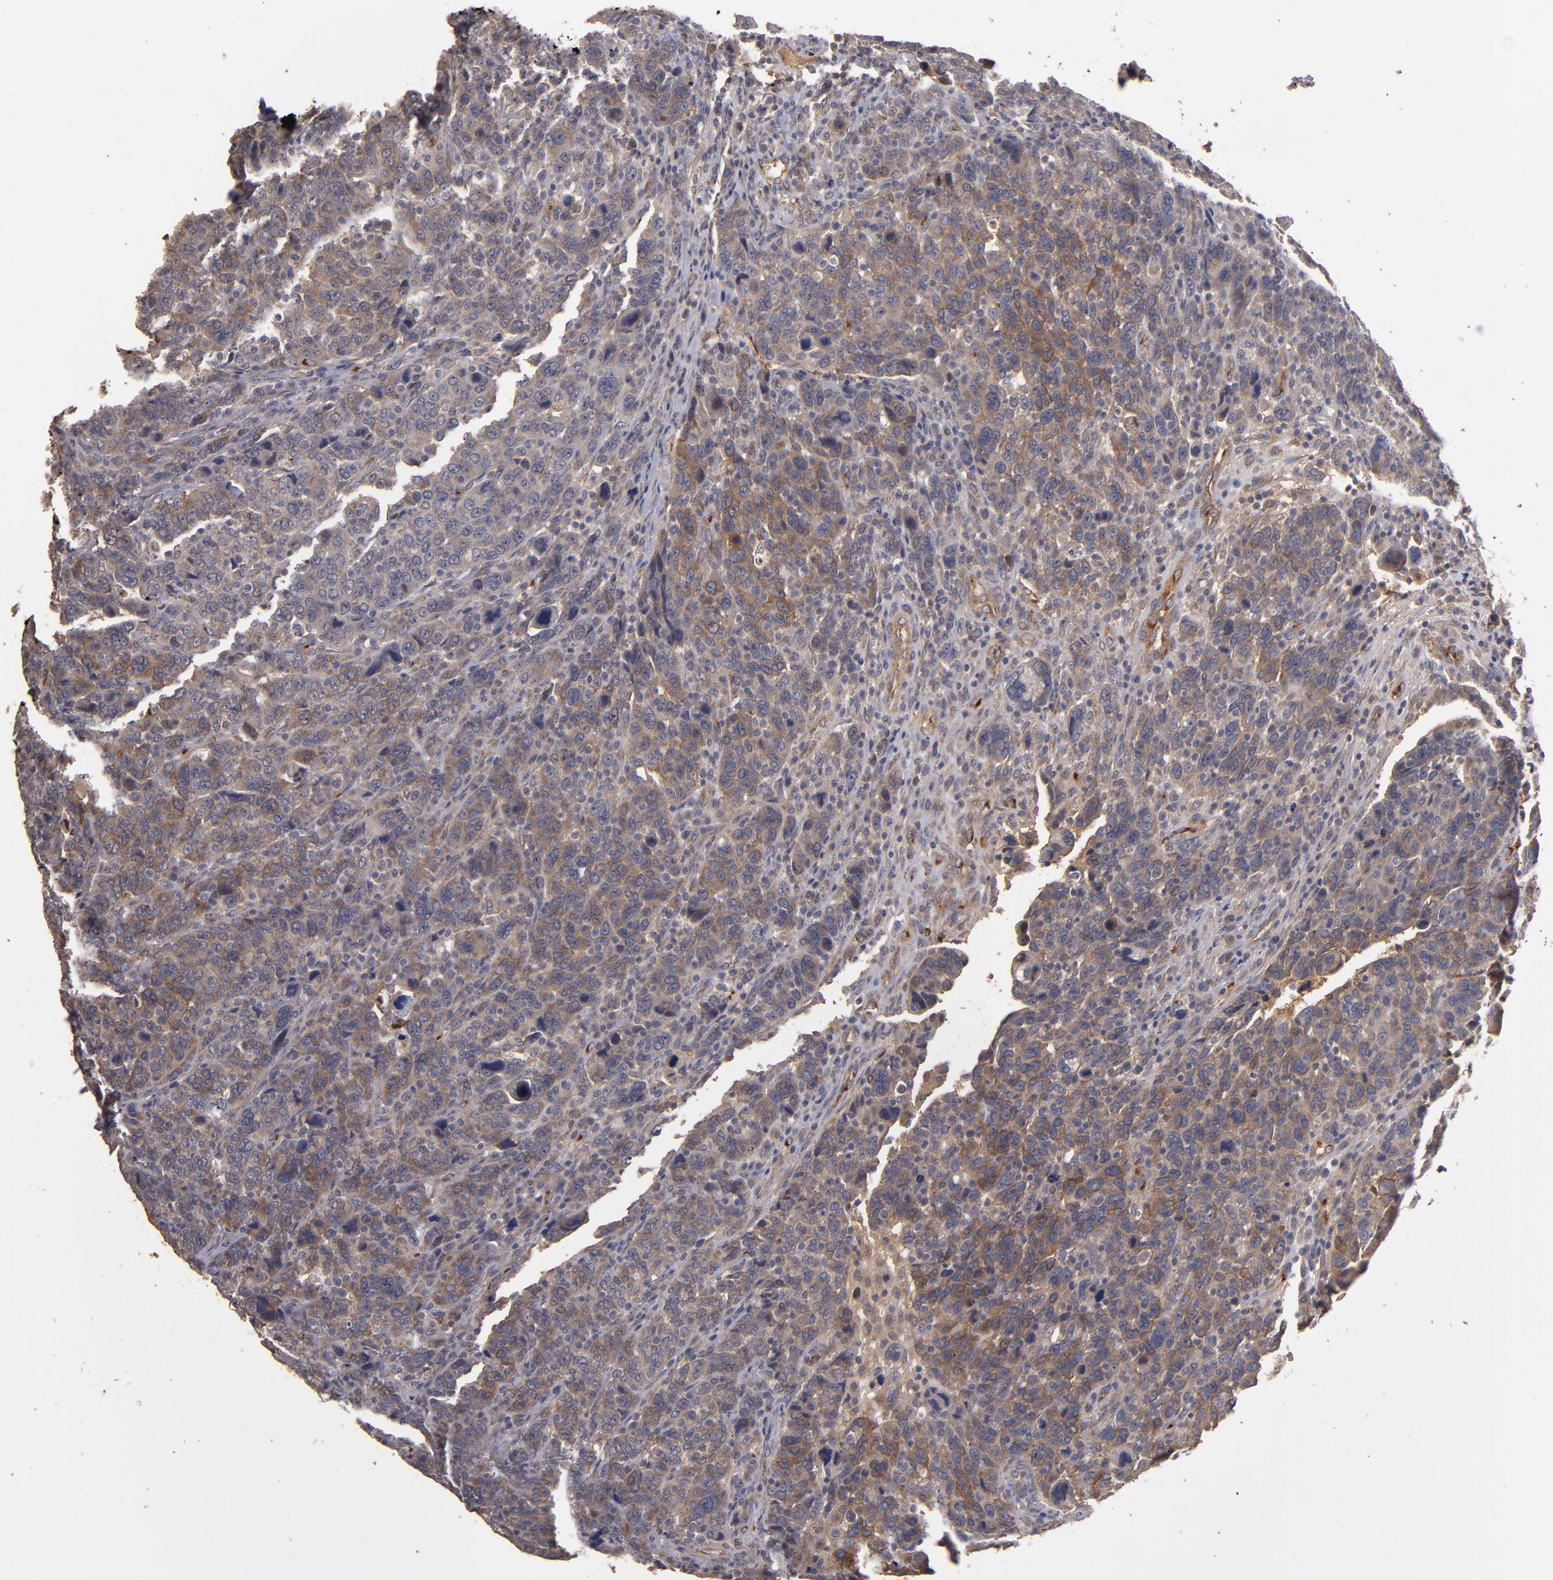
{"staining": {"intensity": "moderate", "quantity": ">75%", "location": "cytoplasmic/membranous"}, "tissue": "breast cancer", "cell_type": "Tumor cells", "image_type": "cancer", "snomed": [{"axis": "morphology", "description": "Duct carcinoma"}, {"axis": "topography", "description": "Breast"}], "caption": "There is medium levels of moderate cytoplasmic/membranous staining in tumor cells of breast cancer (invasive ductal carcinoma), as demonstrated by immunohistochemical staining (brown color).", "gene": "DIPK2B", "patient": {"sex": "female", "age": 37}}